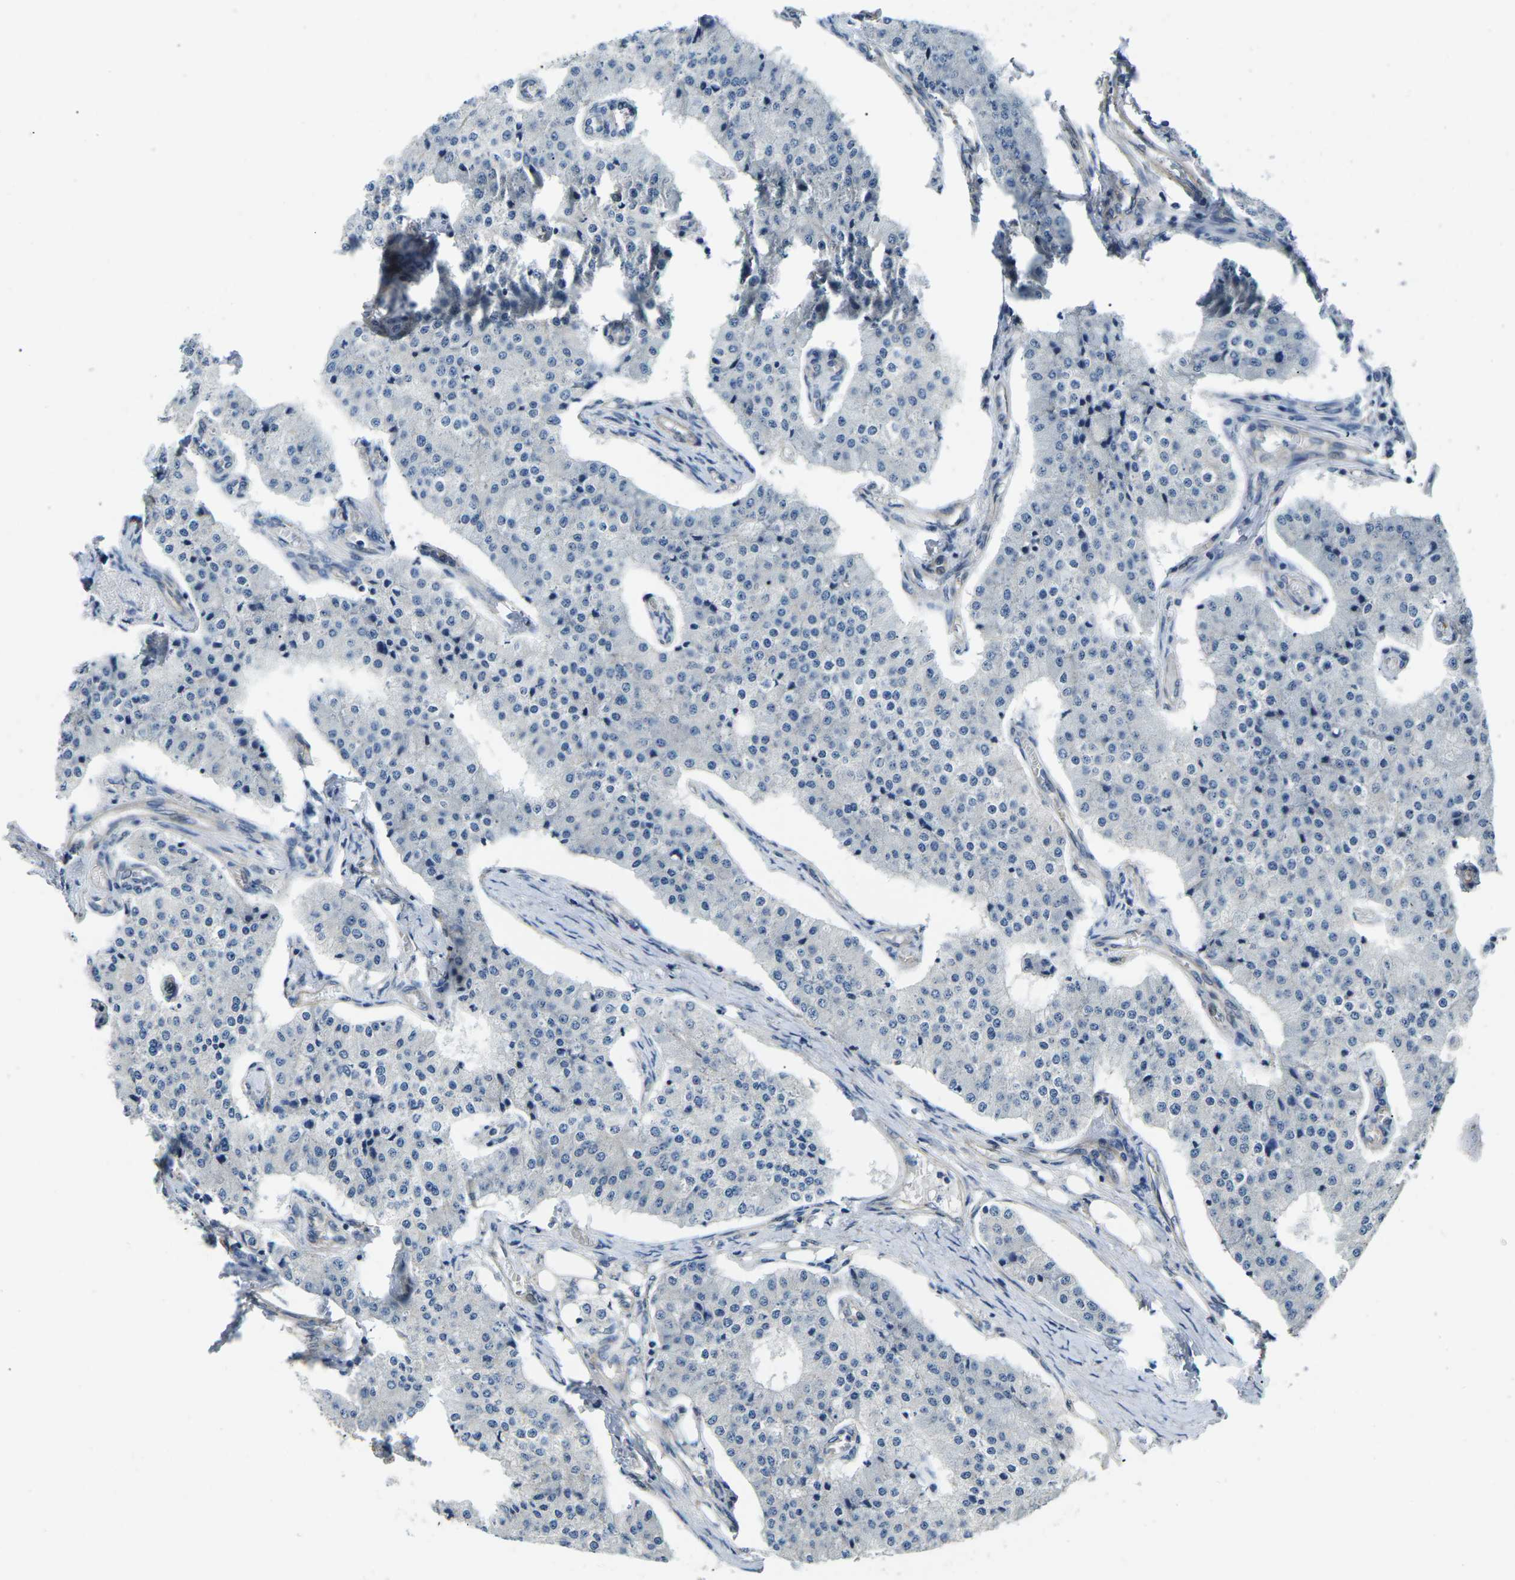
{"staining": {"intensity": "negative", "quantity": "none", "location": "none"}, "tissue": "carcinoid", "cell_type": "Tumor cells", "image_type": "cancer", "snomed": [{"axis": "morphology", "description": "Carcinoid, malignant, NOS"}, {"axis": "topography", "description": "Colon"}], "caption": "Immunohistochemical staining of malignant carcinoid shows no significant expression in tumor cells.", "gene": "CTNND1", "patient": {"sex": "female", "age": 52}}